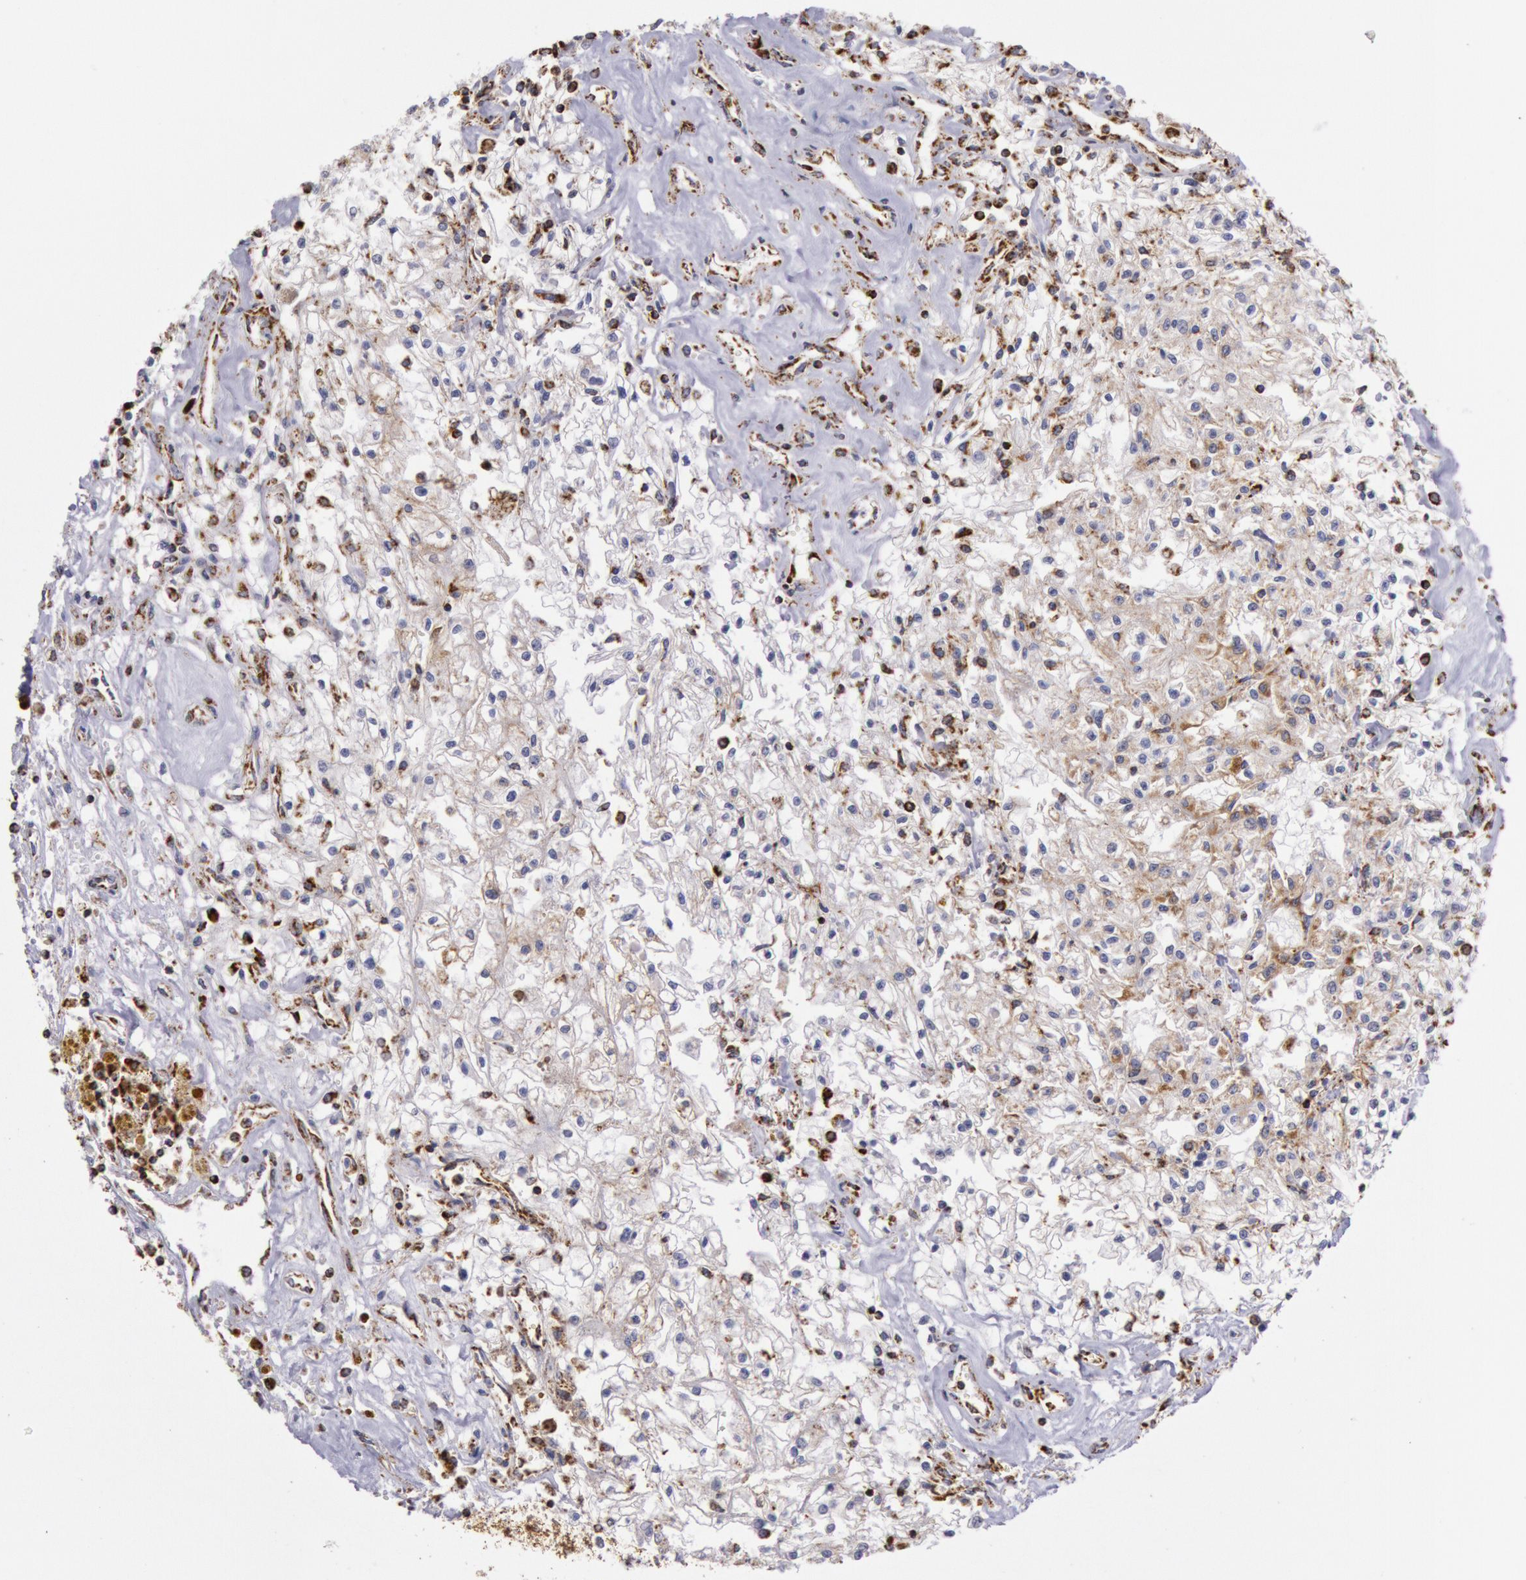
{"staining": {"intensity": "weak", "quantity": ">75%", "location": "cytoplasmic/membranous"}, "tissue": "renal cancer", "cell_type": "Tumor cells", "image_type": "cancer", "snomed": [{"axis": "morphology", "description": "Adenocarcinoma, NOS"}, {"axis": "topography", "description": "Kidney"}], "caption": "Weak cytoplasmic/membranous expression for a protein is appreciated in about >75% of tumor cells of adenocarcinoma (renal) using immunohistochemistry (IHC).", "gene": "CYC1", "patient": {"sex": "male", "age": 78}}